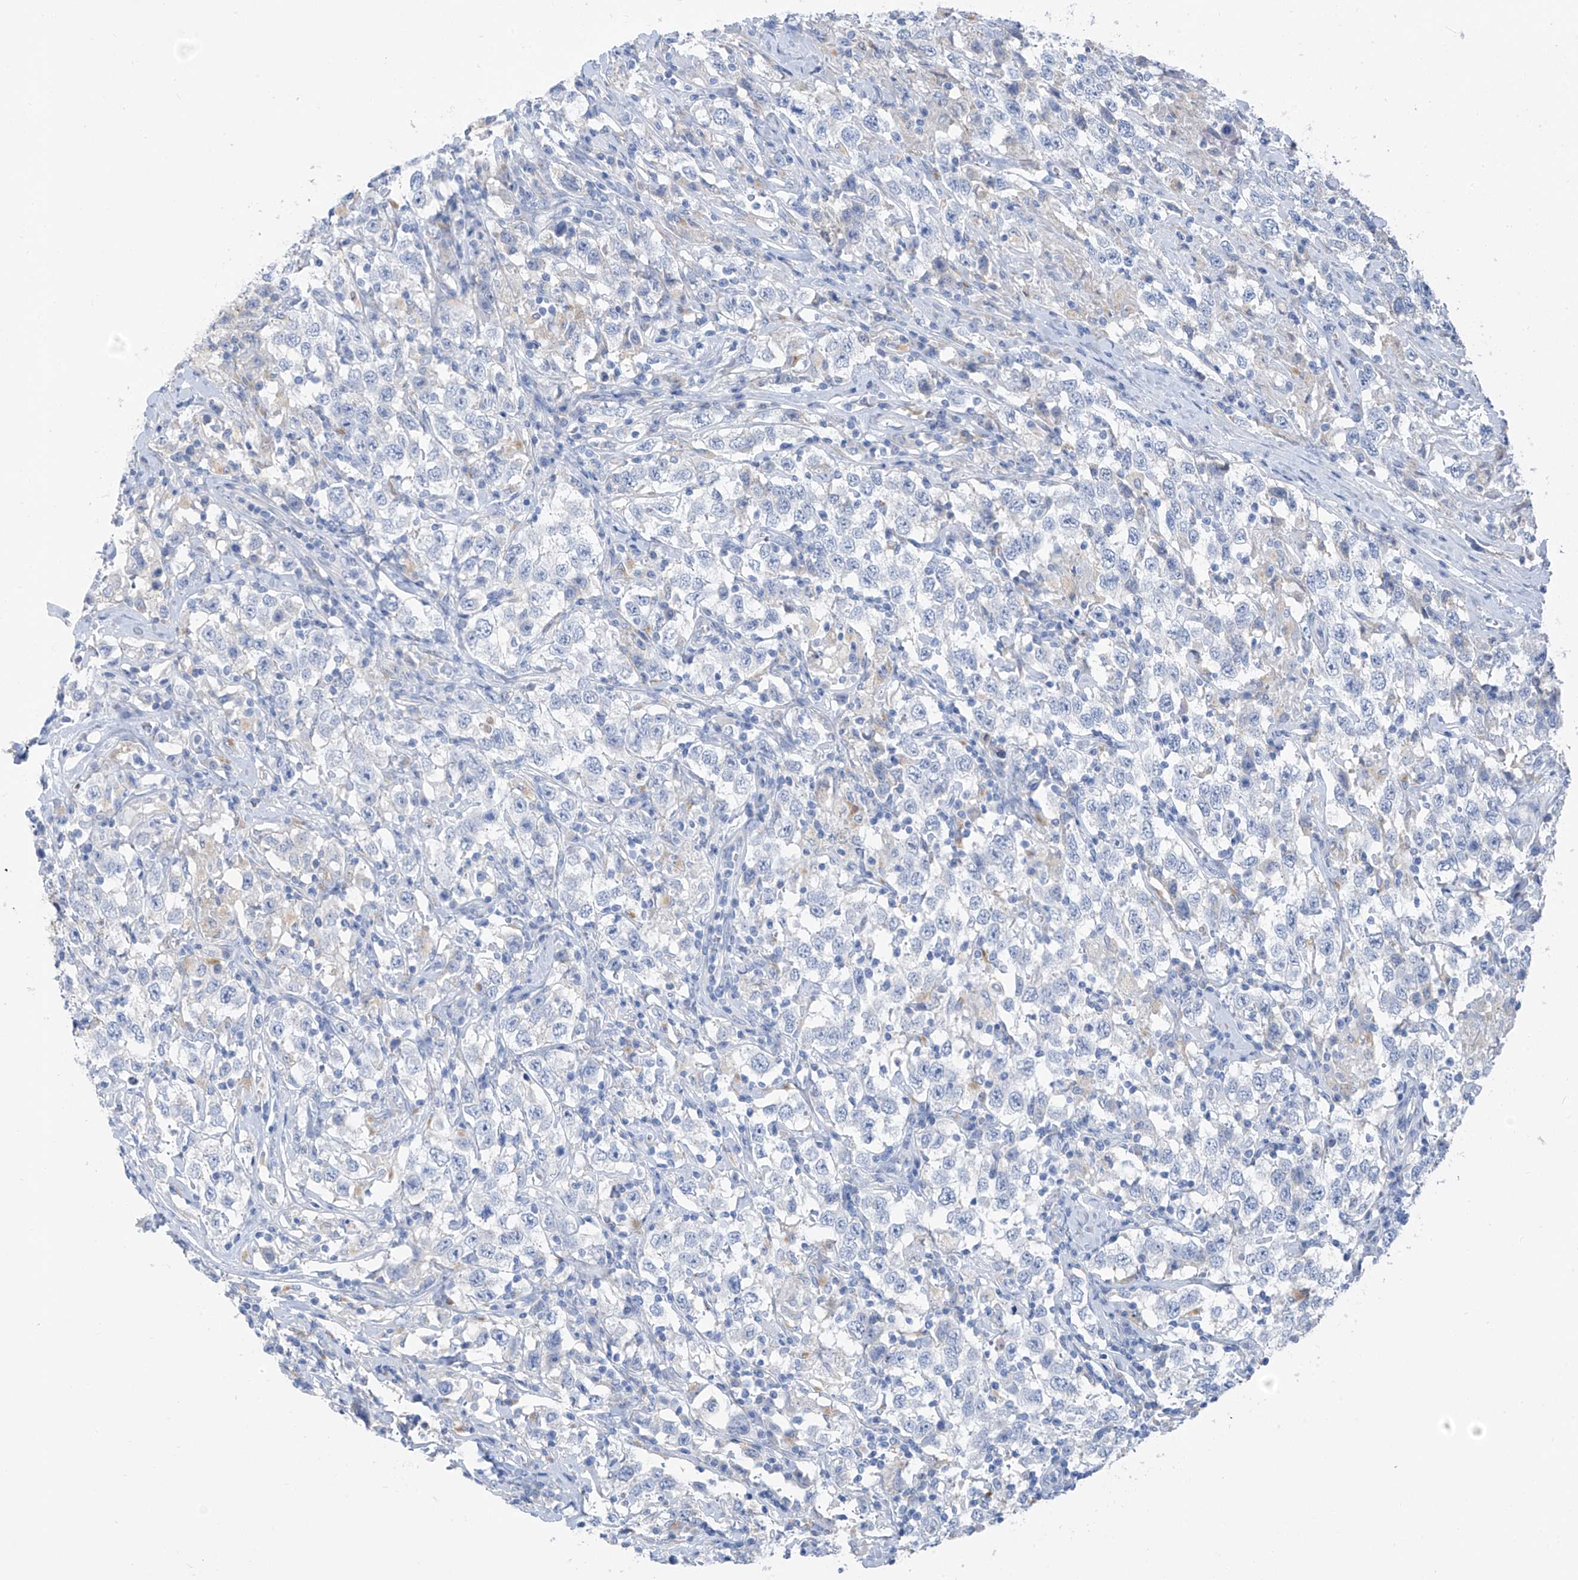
{"staining": {"intensity": "negative", "quantity": "none", "location": "none"}, "tissue": "testis cancer", "cell_type": "Tumor cells", "image_type": "cancer", "snomed": [{"axis": "morphology", "description": "Seminoma, NOS"}, {"axis": "topography", "description": "Testis"}], "caption": "A high-resolution micrograph shows immunohistochemistry (IHC) staining of seminoma (testis), which demonstrates no significant expression in tumor cells.", "gene": "GLMP", "patient": {"sex": "male", "age": 41}}